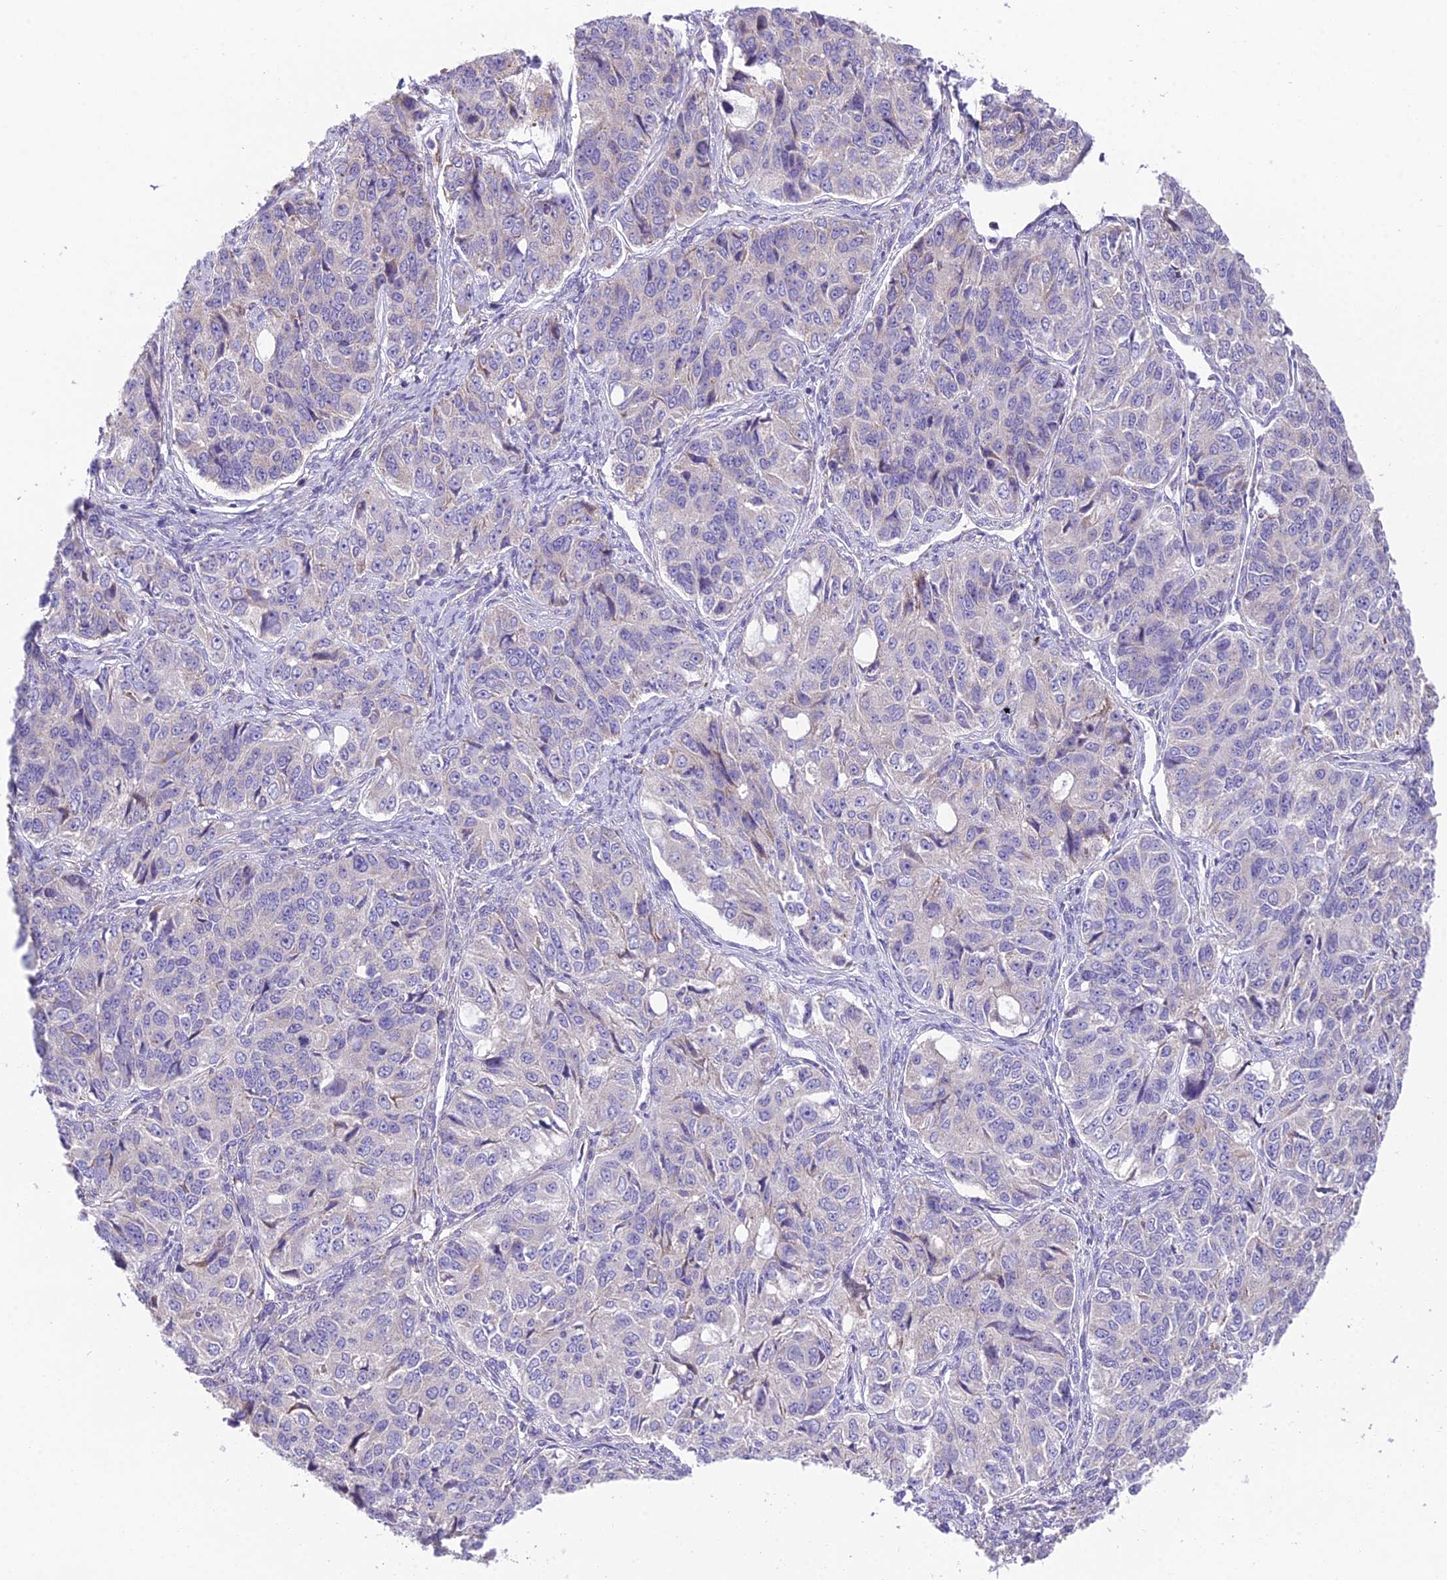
{"staining": {"intensity": "negative", "quantity": "none", "location": "none"}, "tissue": "ovarian cancer", "cell_type": "Tumor cells", "image_type": "cancer", "snomed": [{"axis": "morphology", "description": "Carcinoma, endometroid"}, {"axis": "topography", "description": "Ovary"}], "caption": "Tumor cells are negative for protein expression in human endometroid carcinoma (ovarian). (DAB (3,3'-diaminobenzidine) immunohistochemistry (IHC) with hematoxylin counter stain).", "gene": "RPS26", "patient": {"sex": "female", "age": 51}}